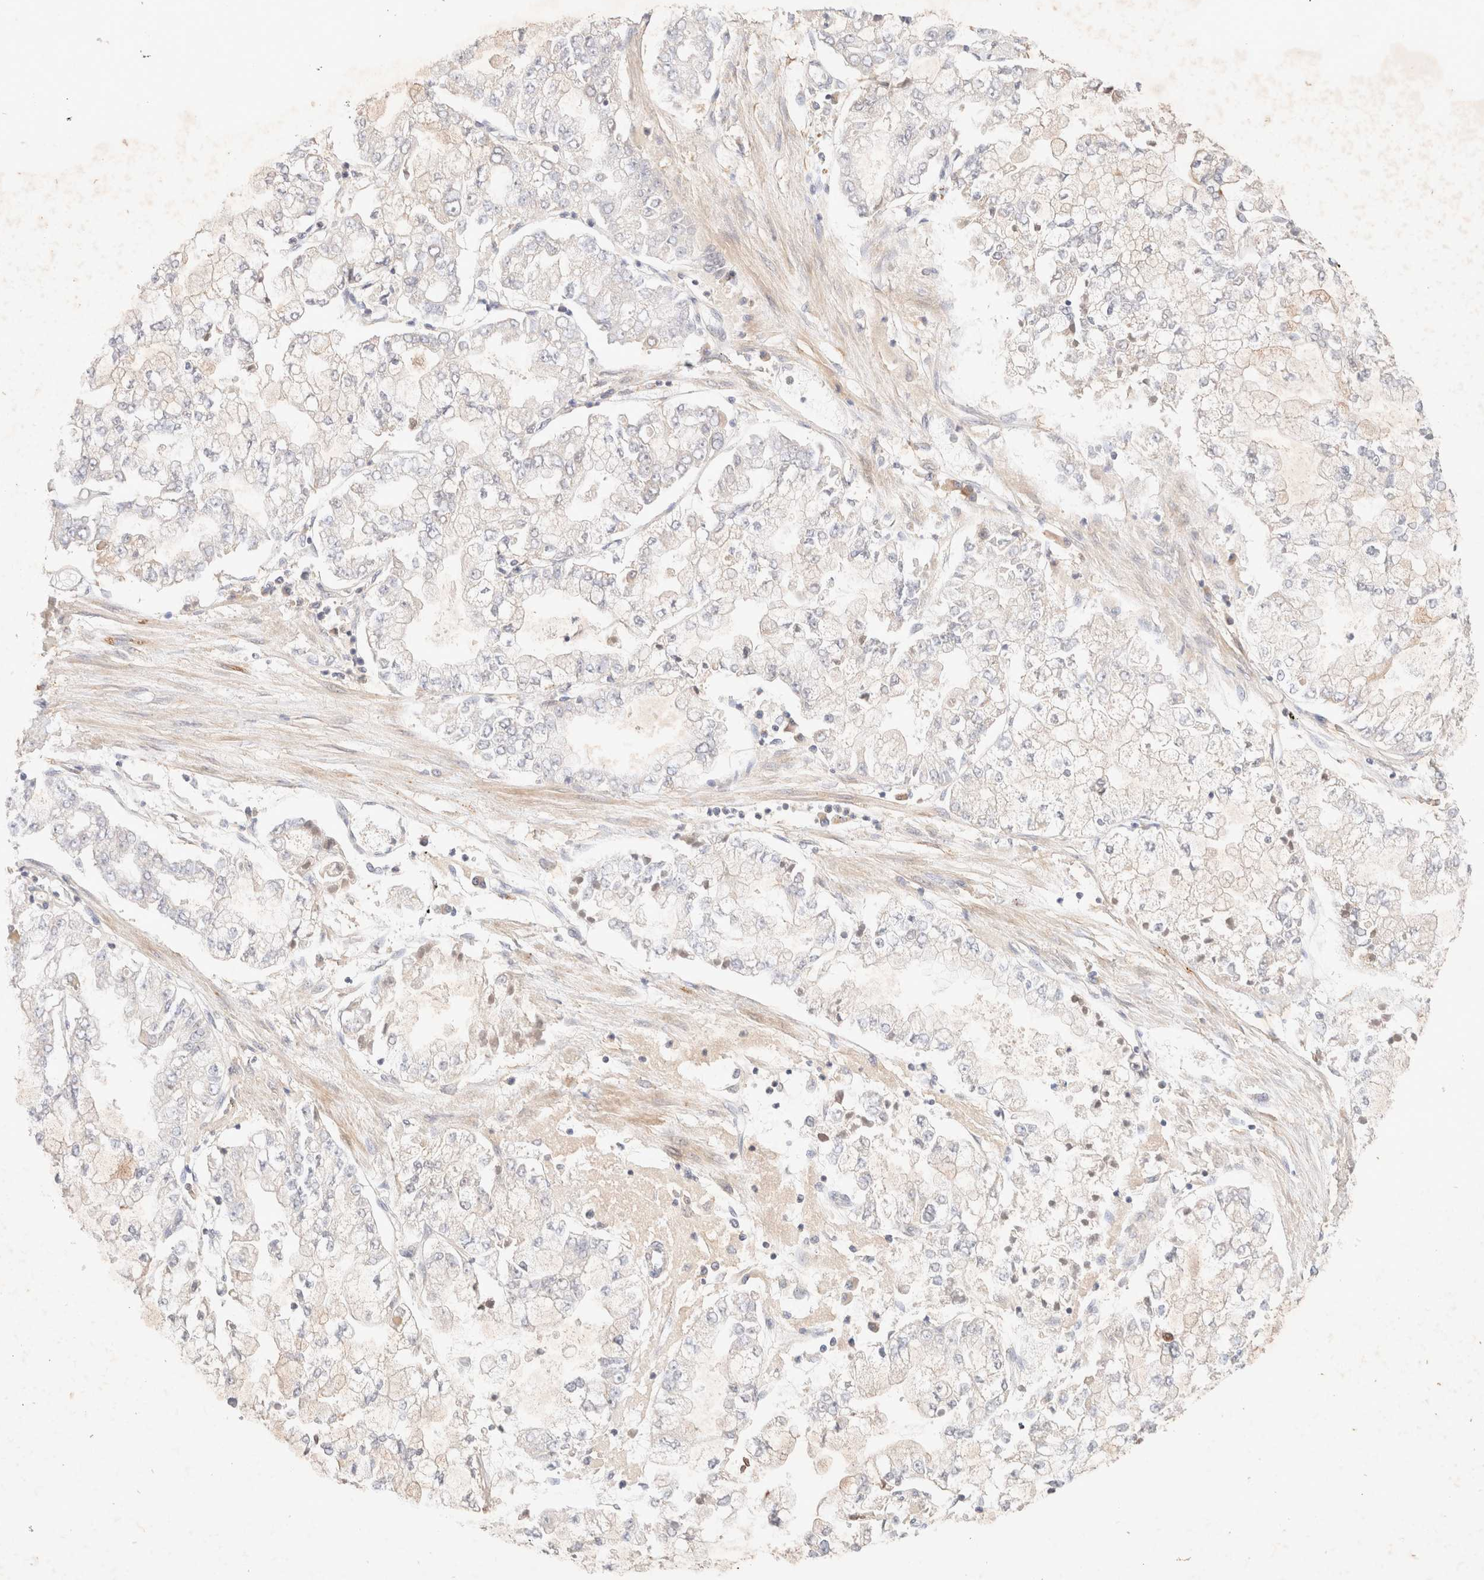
{"staining": {"intensity": "negative", "quantity": "none", "location": "none"}, "tissue": "stomach cancer", "cell_type": "Tumor cells", "image_type": "cancer", "snomed": [{"axis": "morphology", "description": "Adenocarcinoma, NOS"}, {"axis": "topography", "description": "Stomach"}], "caption": "Stomach cancer was stained to show a protein in brown. There is no significant positivity in tumor cells.", "gene": "SARM1", "patient": {"sex": "male", "age": 76}}